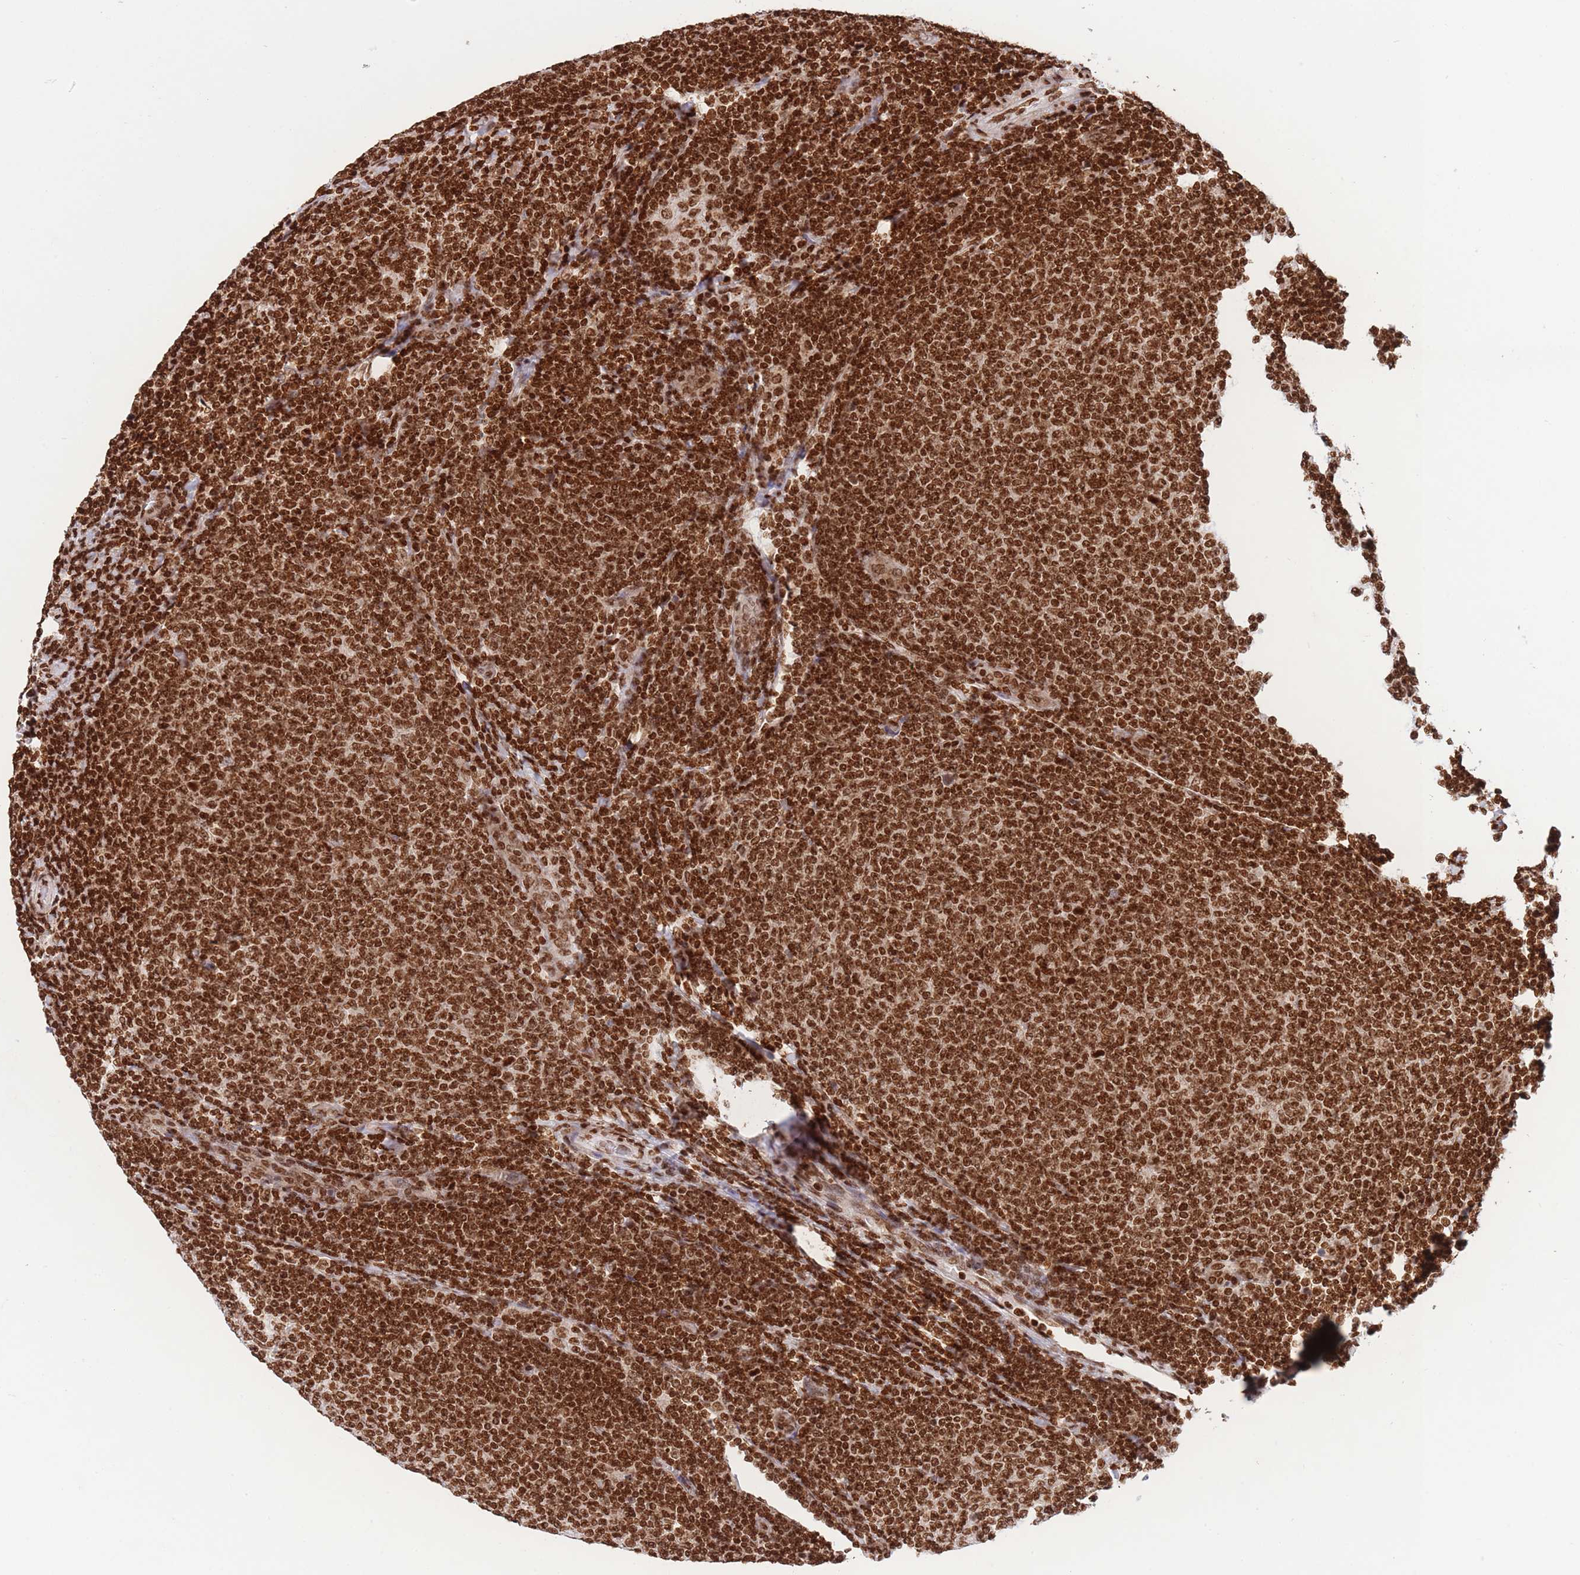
{"staining": {"intensity": "strong", "quantity": ">75%", "location": "nuclear"}, "tissue": "lymphoma", "cell_type": "Tumor cells", "image_type": "cancer", "snomed": [{"axis": "morphology", "description": "Malignant lymphoma, non-Hodgkin's type, Low grade"}, {"axis": "topography", "description": "Lymph node"}], "caption": "Brown immunohistochemical staining in human lymphoma reveals strong nuclear staining in about >75% of tumor cells. The protein of interest is shown in brown color, while the nuclei are stained blue.", "gene": "H2BC11", "patient": {"sex": "male", "age": 66}}